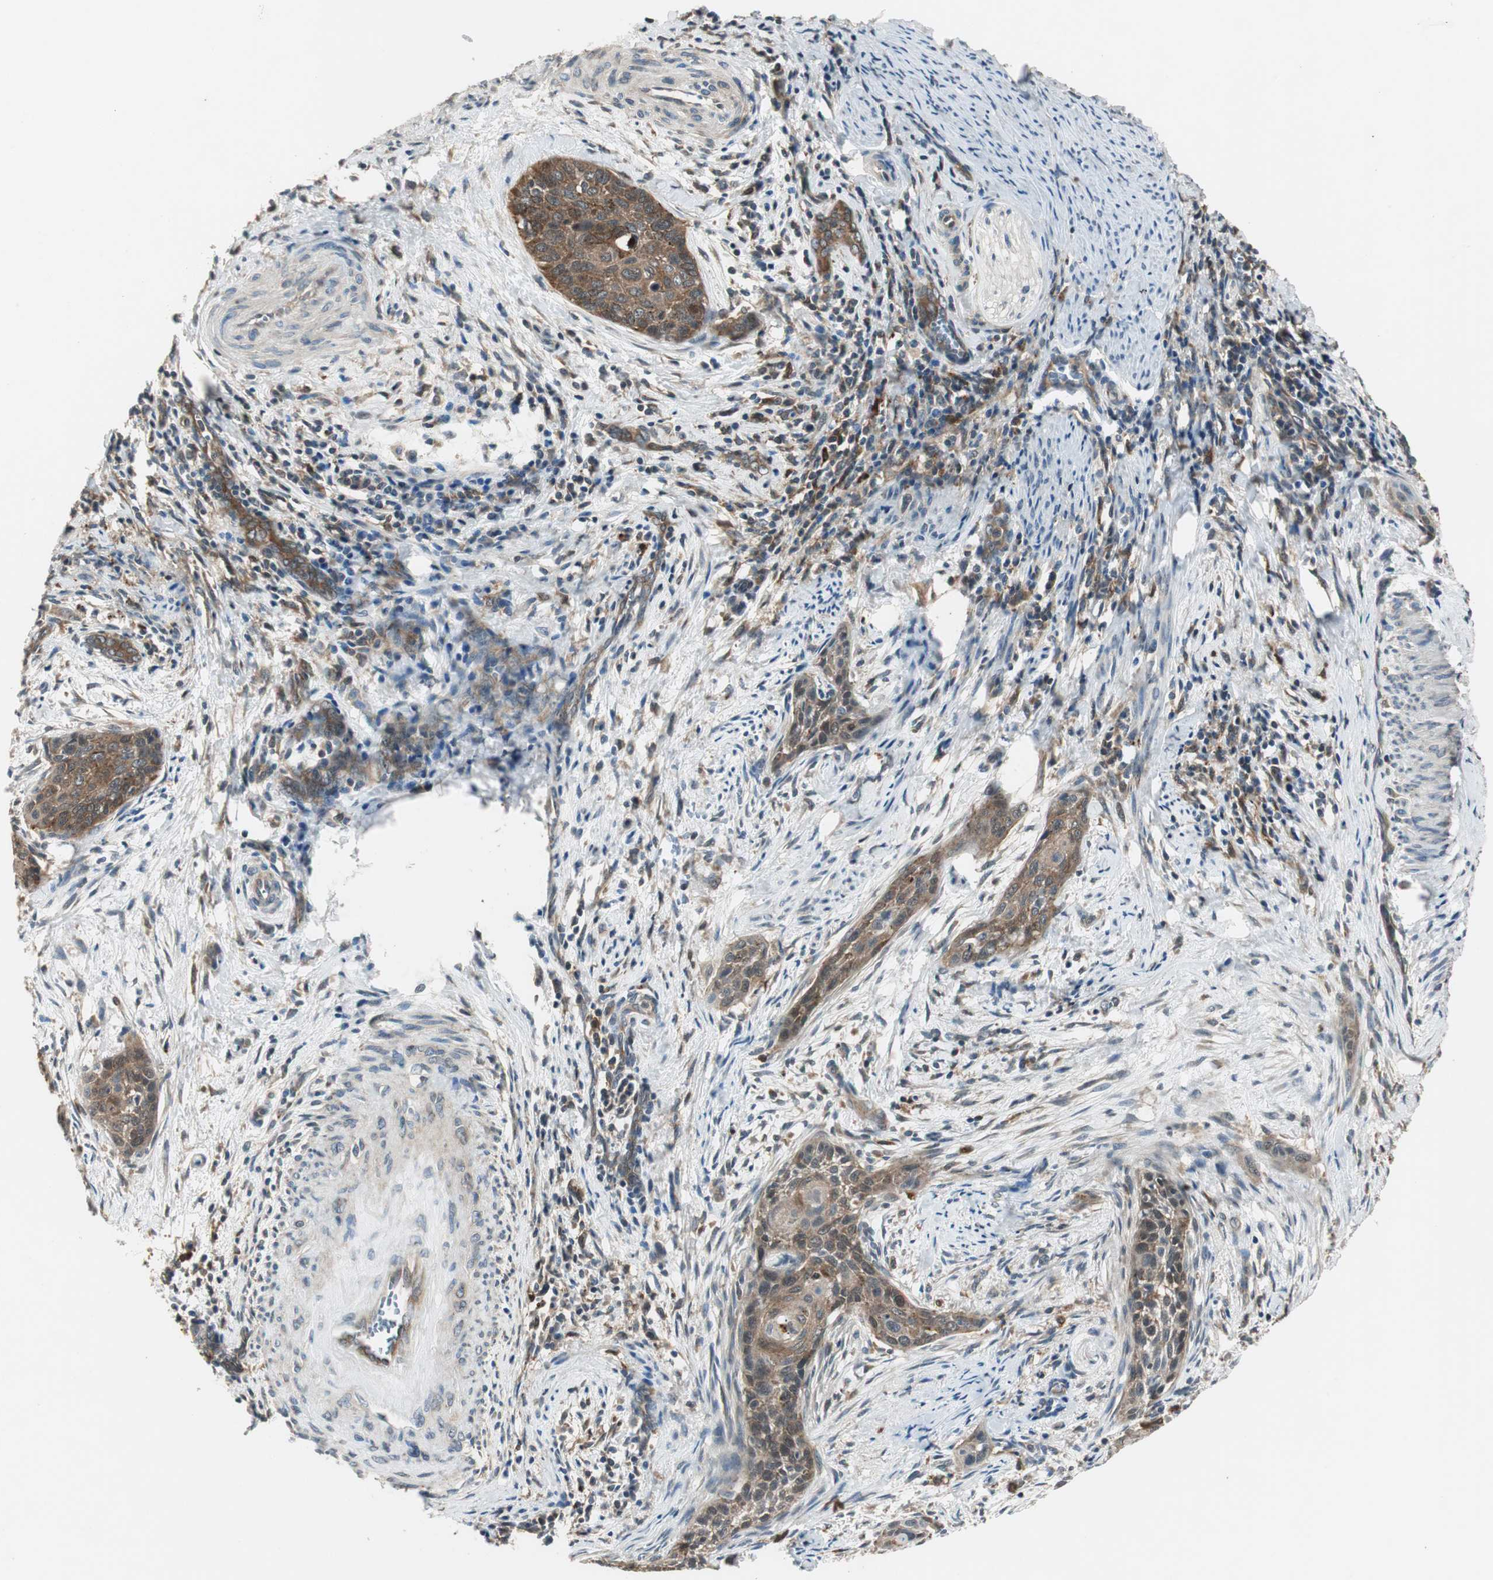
{"staining": {"intensity": "moderate", "quantity": ">75%", "location": "cytoplasmic/membranous"}, "tissue": "cervical cancer", "cell_type": "Tumor cells", "image_type": "cancer", "snomed": [{"axis": "morphology", "description": "Squamous cell carcinoma, NOS"}, {"axis": "topography", "description": "Cervix"}], "caption": "Human cervical squamous cell carcinoma stained with a protein marker shows moderate staining in tumor cells.", "gene": "NCK1", "patient": {"sex": "female", "age": 33}}